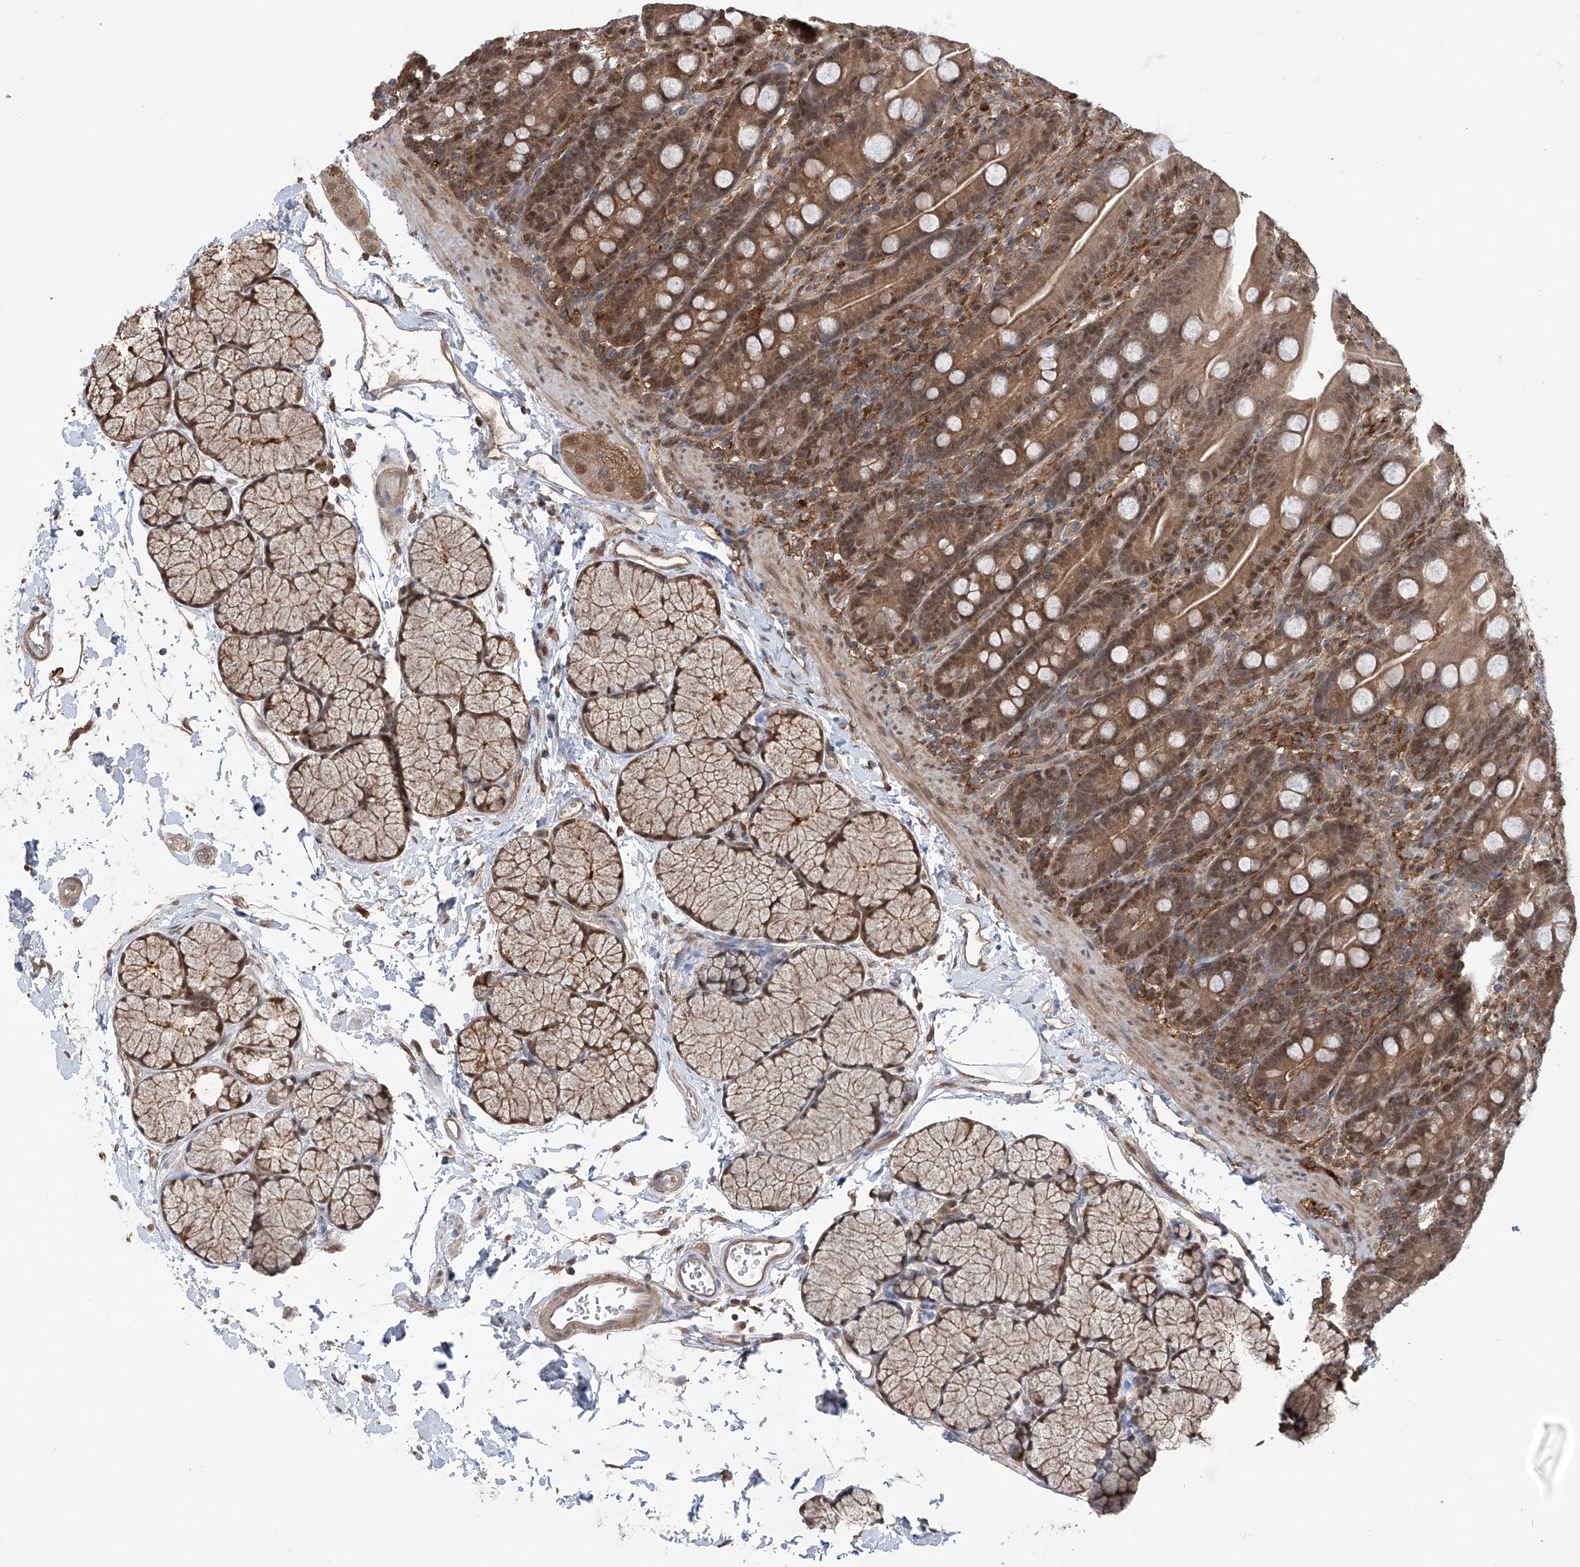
{"staining": {"intensity": "moderate", "quantity": ">75%", "location": "cytoplasmic/membranous,nuclear"}, "tissue": "duodenum", "cell_type": "Glandular cells", "image_type": "normal", "snomed": [{"axis": "morphology", "description": "Normal tissue, NOS"}, {"axis": "topography", "description": "Duodenum"}], "caption": "Protein staining of unremarkable duodenum shows moderate cytoplasmic/membranous,nuclear staining in about >75% of glandular cells.", "gene": "HOXC8", "patient": {"sex": "male", "age": 35}}